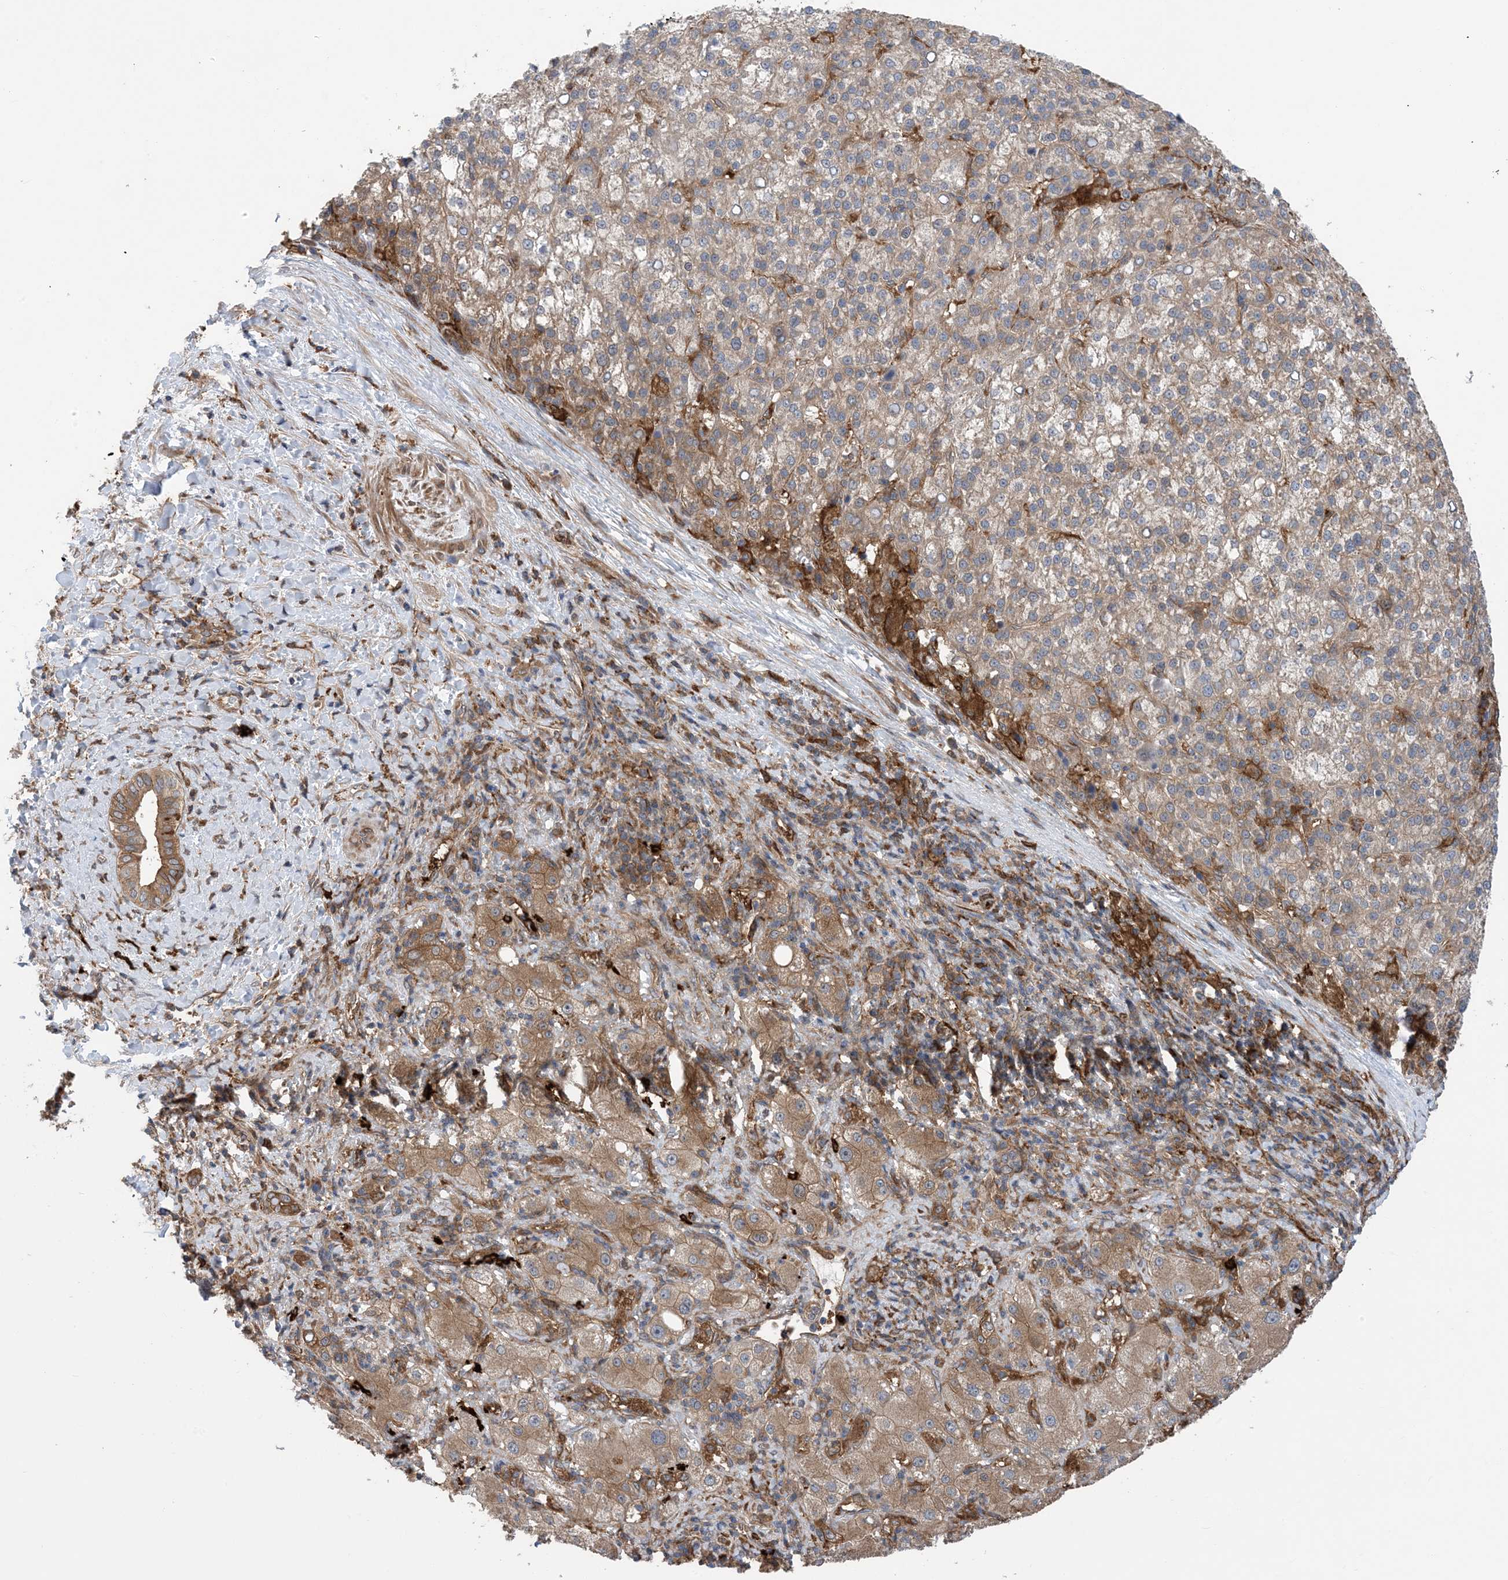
{"staining": {"intensity": "weak", "quantity": "<25%", "location": "cytoplasmic/membranous"}, "tissue": "liver cancer", "cell_type": "Tumor cells", "image_type": "cancer", "snomed": [{"axis": "morphology", "description": "Carcinoma, Hepatocellular, NOS"}, {"axis": "topography", "description": "Liver"}], "caption": "Human liver cancer stained for a protein using immunohistochemistry displays no positivity in tumor cells.", "gene": "HS1BP3", "patient": {"sex": "female", "age": 58}}